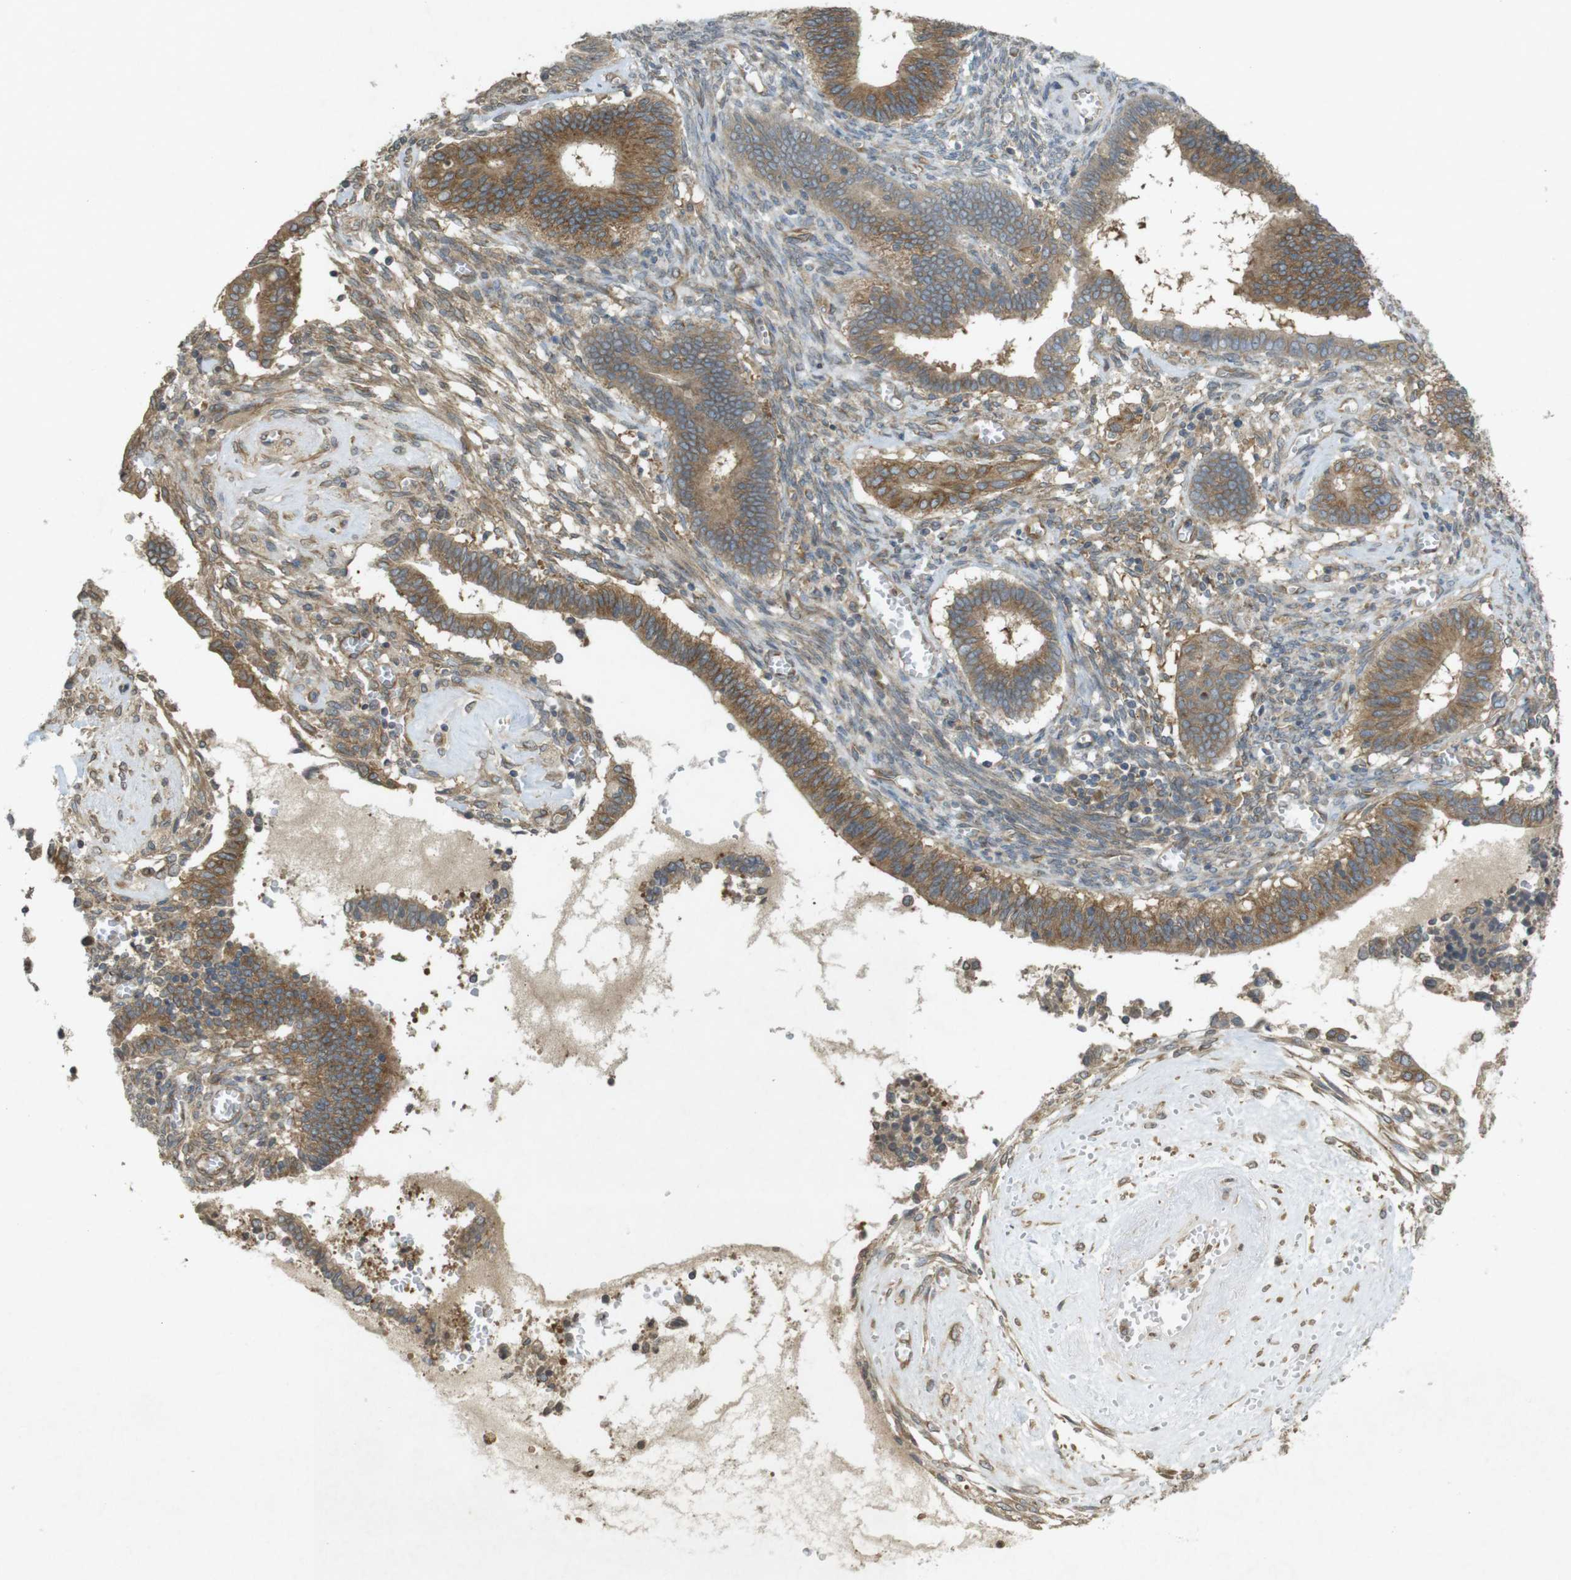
{"staining": {"intensity": "moderate", "quantity": ">75%", "location": "cytoplasmic/membranous"}, "tissue": "cervical cancer", "cell_type": "Tumor cells", "image_type": "cancer", "snomed": [{"axis": "morphology", "description": "Adenocarcinoma, NOS"}, {"axis": "topography", "description": "Cervix"}], "caption": "High-magnification brightfield microscopy of cervical adenocarcinoma stained with DAB (brown) and counterstained with hematoxylin (blue). tumor cells exhibit moderate cytoplasmic/membranous expression is seen in about>75% of cells. (IHC, brightfield microscopy, high magnification).", "gene": "KIF5B", "patient": {"sex": "female", "age": 44}}